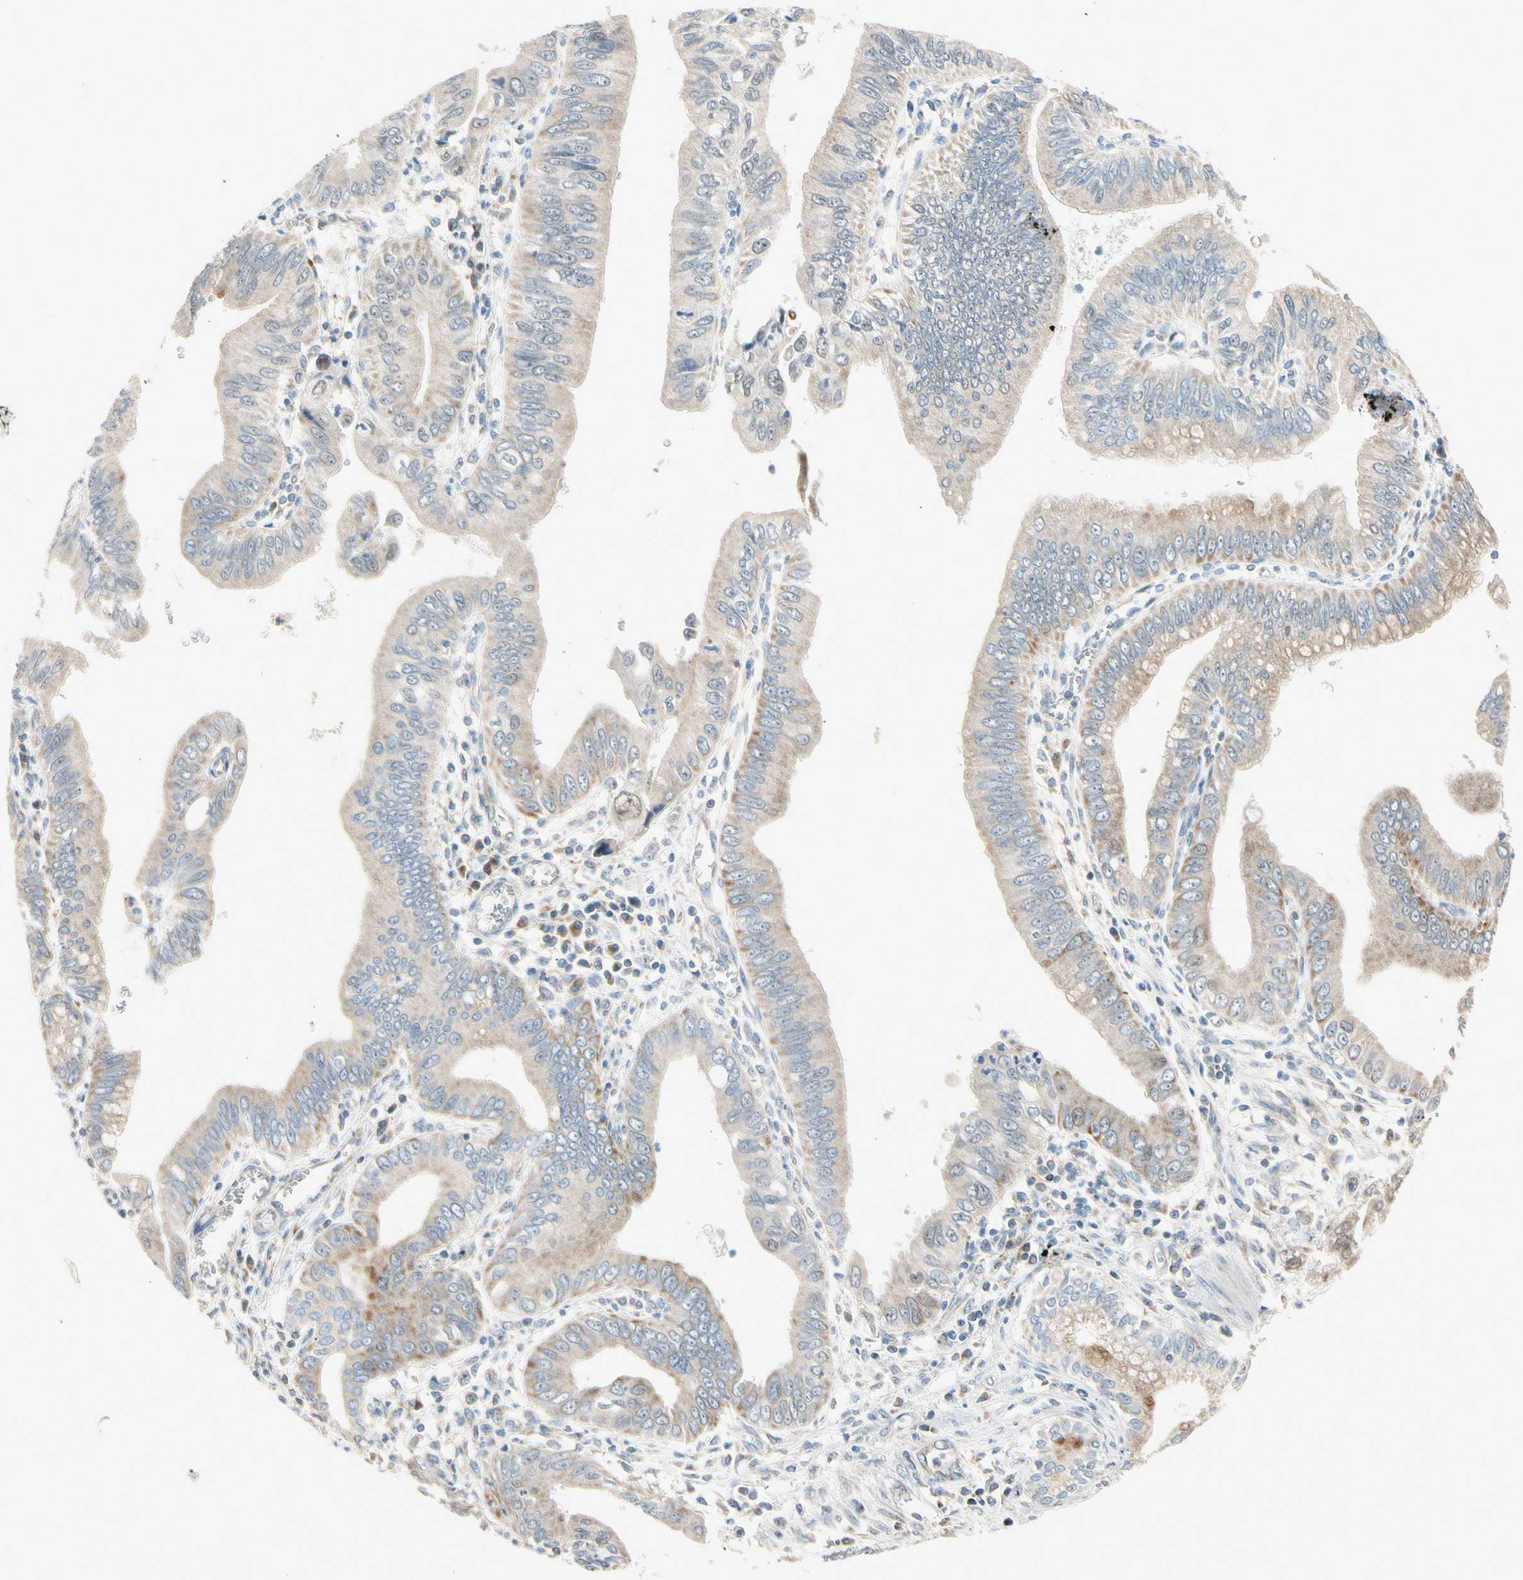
{"staining": {"intensity": "weak", "quantity": ">75%", "location": "cytoplasmic/membranous"}, "tissue": "pancreatic cancer", "cell_type": "Tumor cells", "image_type": "cancer", "snomed": [{"axis": "morphology", "description": "Normal tissue, NOS"}, {"axis": "topography", "description": "Lymph node"}], "caption": "Tumor cells reveal low levels of weak cytoplasmic/membranous positivity in approximately >75% of cells in pancreatic cancer. (DAB (3,3'-diaminobenzidine) = brown stain, brightfield microscopy at high magnification).", "gene": "NPHP3", "patient": {"sex": "male", "age": 50}}